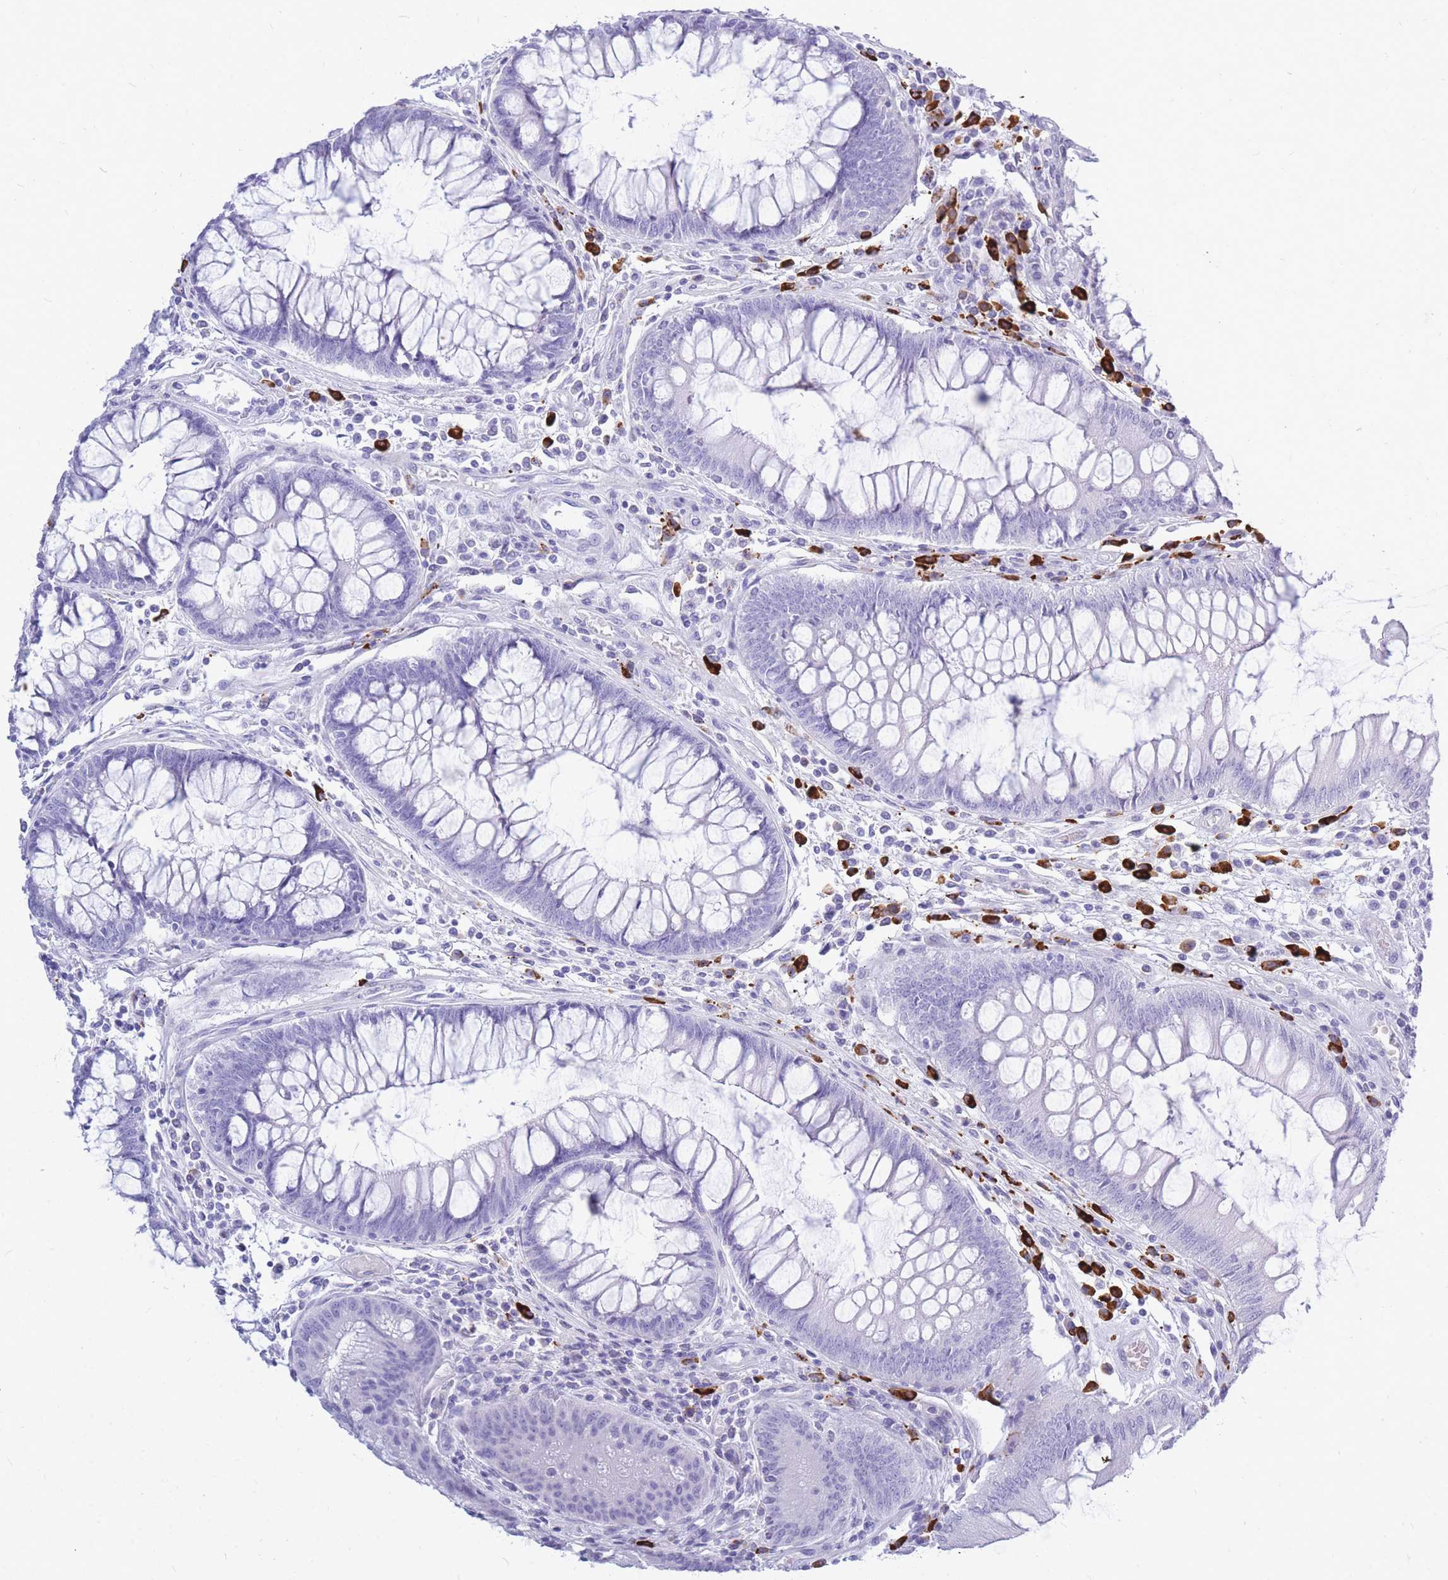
{"staining": {"intensity": "negative", "quantity": "none", "location": "none"}, "tissue": "colorectal cancer", "cell_type": "Tumor cells", "image_type": "cancer", "snomed": [{"axis": "morphology", "description": "Adenocarcinoma, NOS"}, {"axis": "topography", "description": "Colon"}], "caption": "The image displays no significant staining in tumor cells of adenocarcinoma (colorectal).", "gene": "ZFP62", "patient": {"sex": "female", "age": 67}}